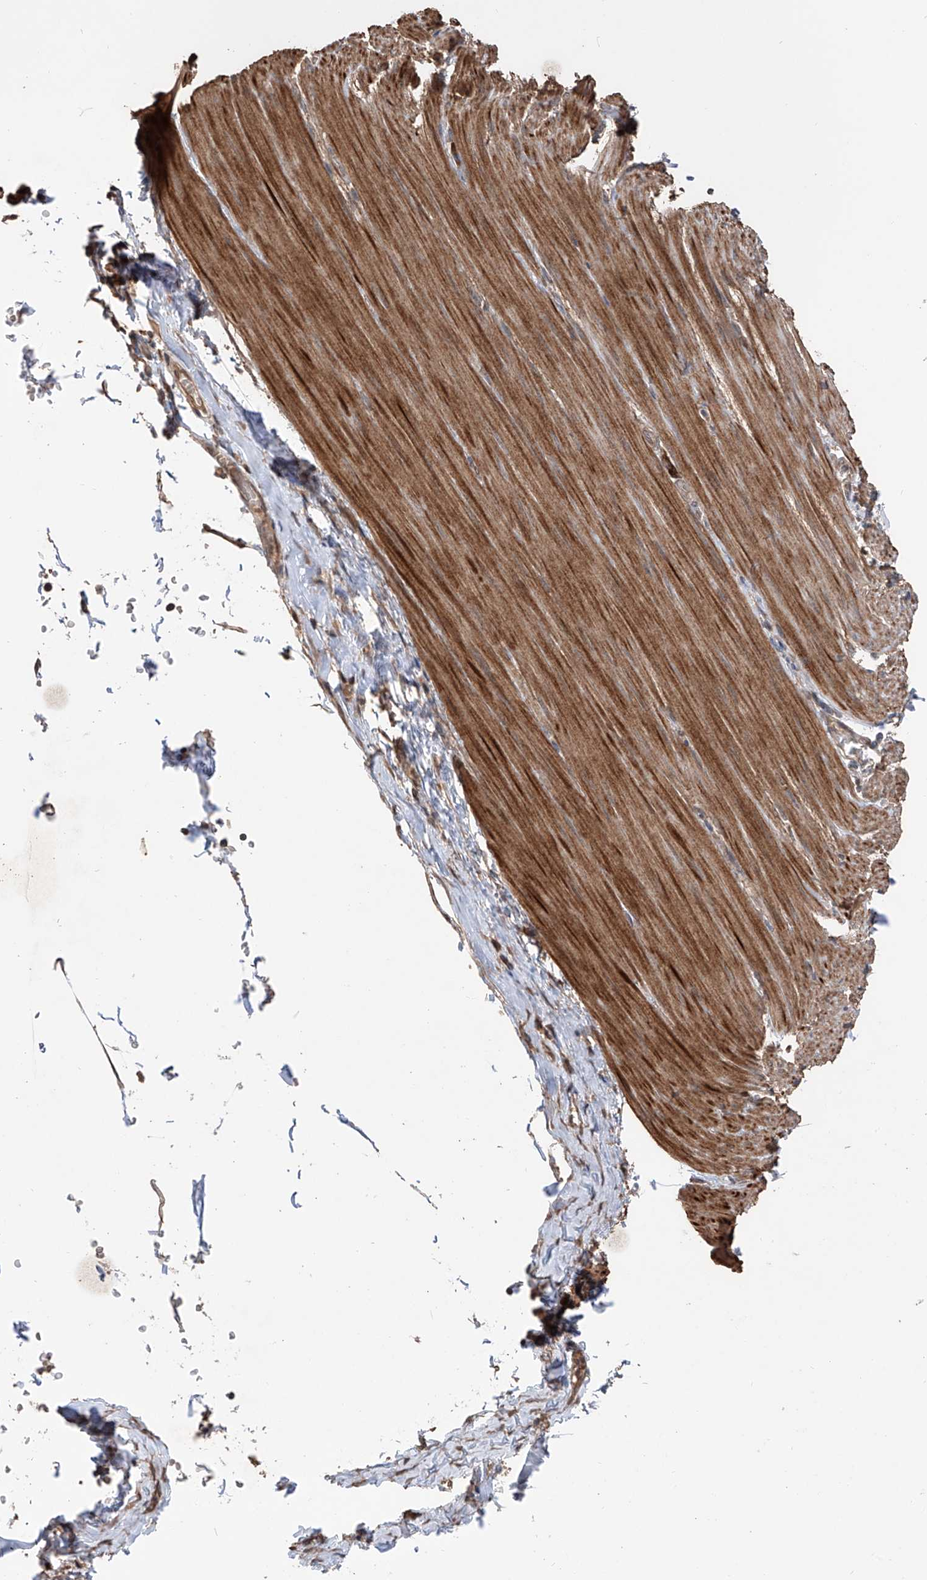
{"staining": {"intensity": "moderate", "quantity": ">75%", "location": "cytoplasmic/membranous"}, "tissue": "smooth muscle", "cell_type": "Smooth muscle cells", "image_type": "normal", "snomed": [{"axis": "morphology", "description": "Normal tissue, NOS"}, {"axis": "morphology", "description": "Adenocarcinoma, NOS"}, {"axis": "topography", "description": "Colon"}, {"axis": "topography", "description": "Peripheral nerve tissue"}], "caption": "Smooth muscle cells demonstrate medium levels of moderate cytoplasmic/membranous expression in about >75% of cells in normal smooth muscle.", "gene": "FAM135A", "patient": {"sex": "male", "age": 14}}